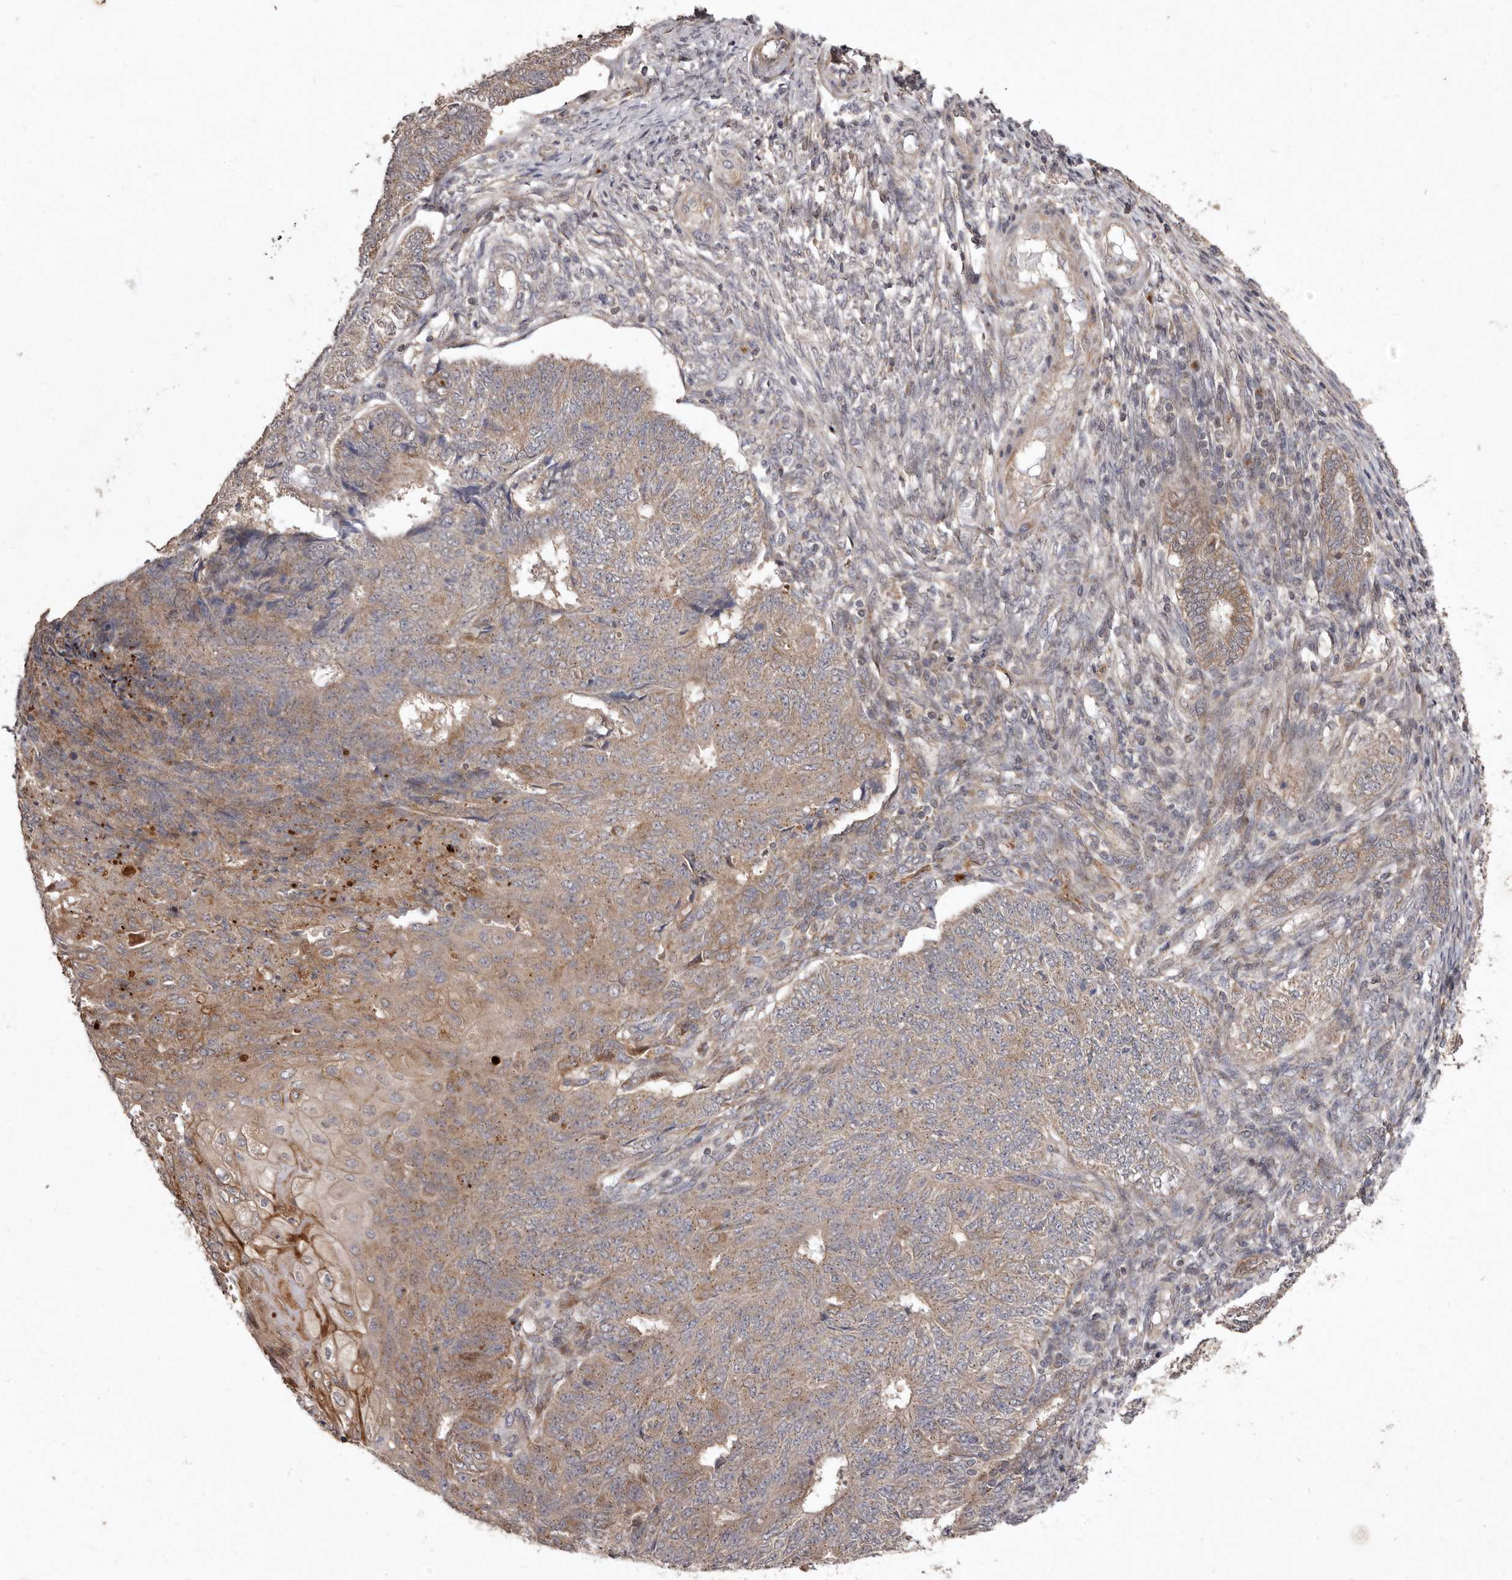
{"staining": {"intensity": "moderate", "quantity": ">75%", "location": "cytoplasmic/membranous"}, "tissue": "endometrial cancer", "cell_type": "Tumor cells", "image_type": "cancer", "snomed": [{"axis": "morphology", "description": "Adenocarcinoma, NOS"}, {"axis": "topography", "description": "Endometrium"}], "caption": "DAB (3,3'-diaminobenzidine) immunohistochemical staining of endometrial adenocarcinoma displays moderate cytoplasmic/membranous protein positivity in about >75% of tumor cells. Immunohistochemistry (ihc) stains the protein of interest in brown and the nuclei are stained blue.", "gene": "FLAD1", "patient": {"sex": "female", "age": 32}}